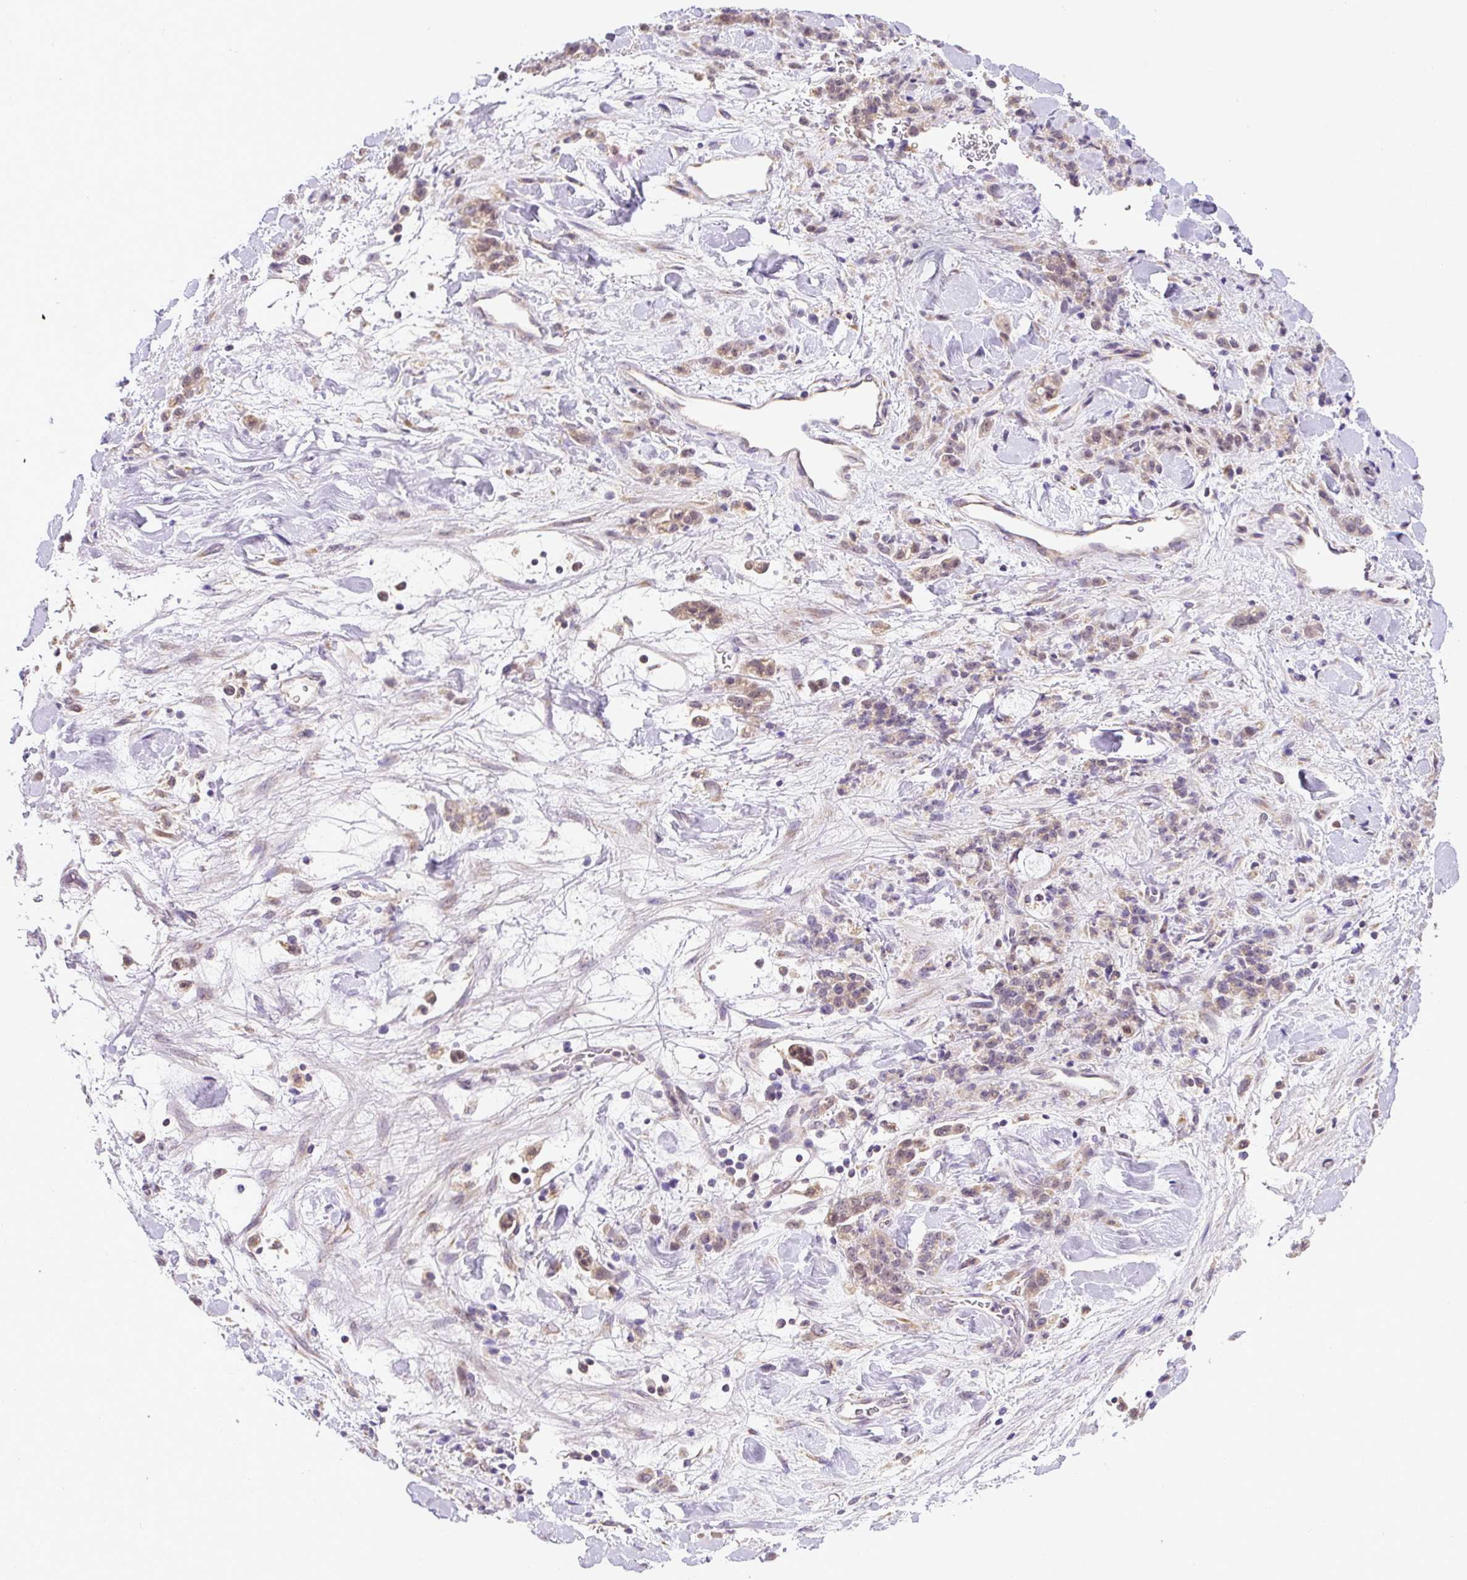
{"staining": {"intensity": "moderate", "quantity": ">75%", "location": "cytoplasmic/membranous"}, "tissue": "stomach cancer", "cell_type": "Tumor cells", "image_type": "cancer", "snomed": [{"axis": "morphology", "description": "Normal tissue, NOS"}, {"axis": "morphology", "description": "Adenocarcinoma, NOS"}, {"axis": "topography", "description": "Stomach"}], "caption": "Moderate cytoplasmic/membranous expression for a protein is appreciated in about >75% of tumor cells of stomach cancer (adenocarcinoma) using immunohistochemistry (IHC).", "gene": "MFSD9", "patient": {"sex": "male", "age": 82}}